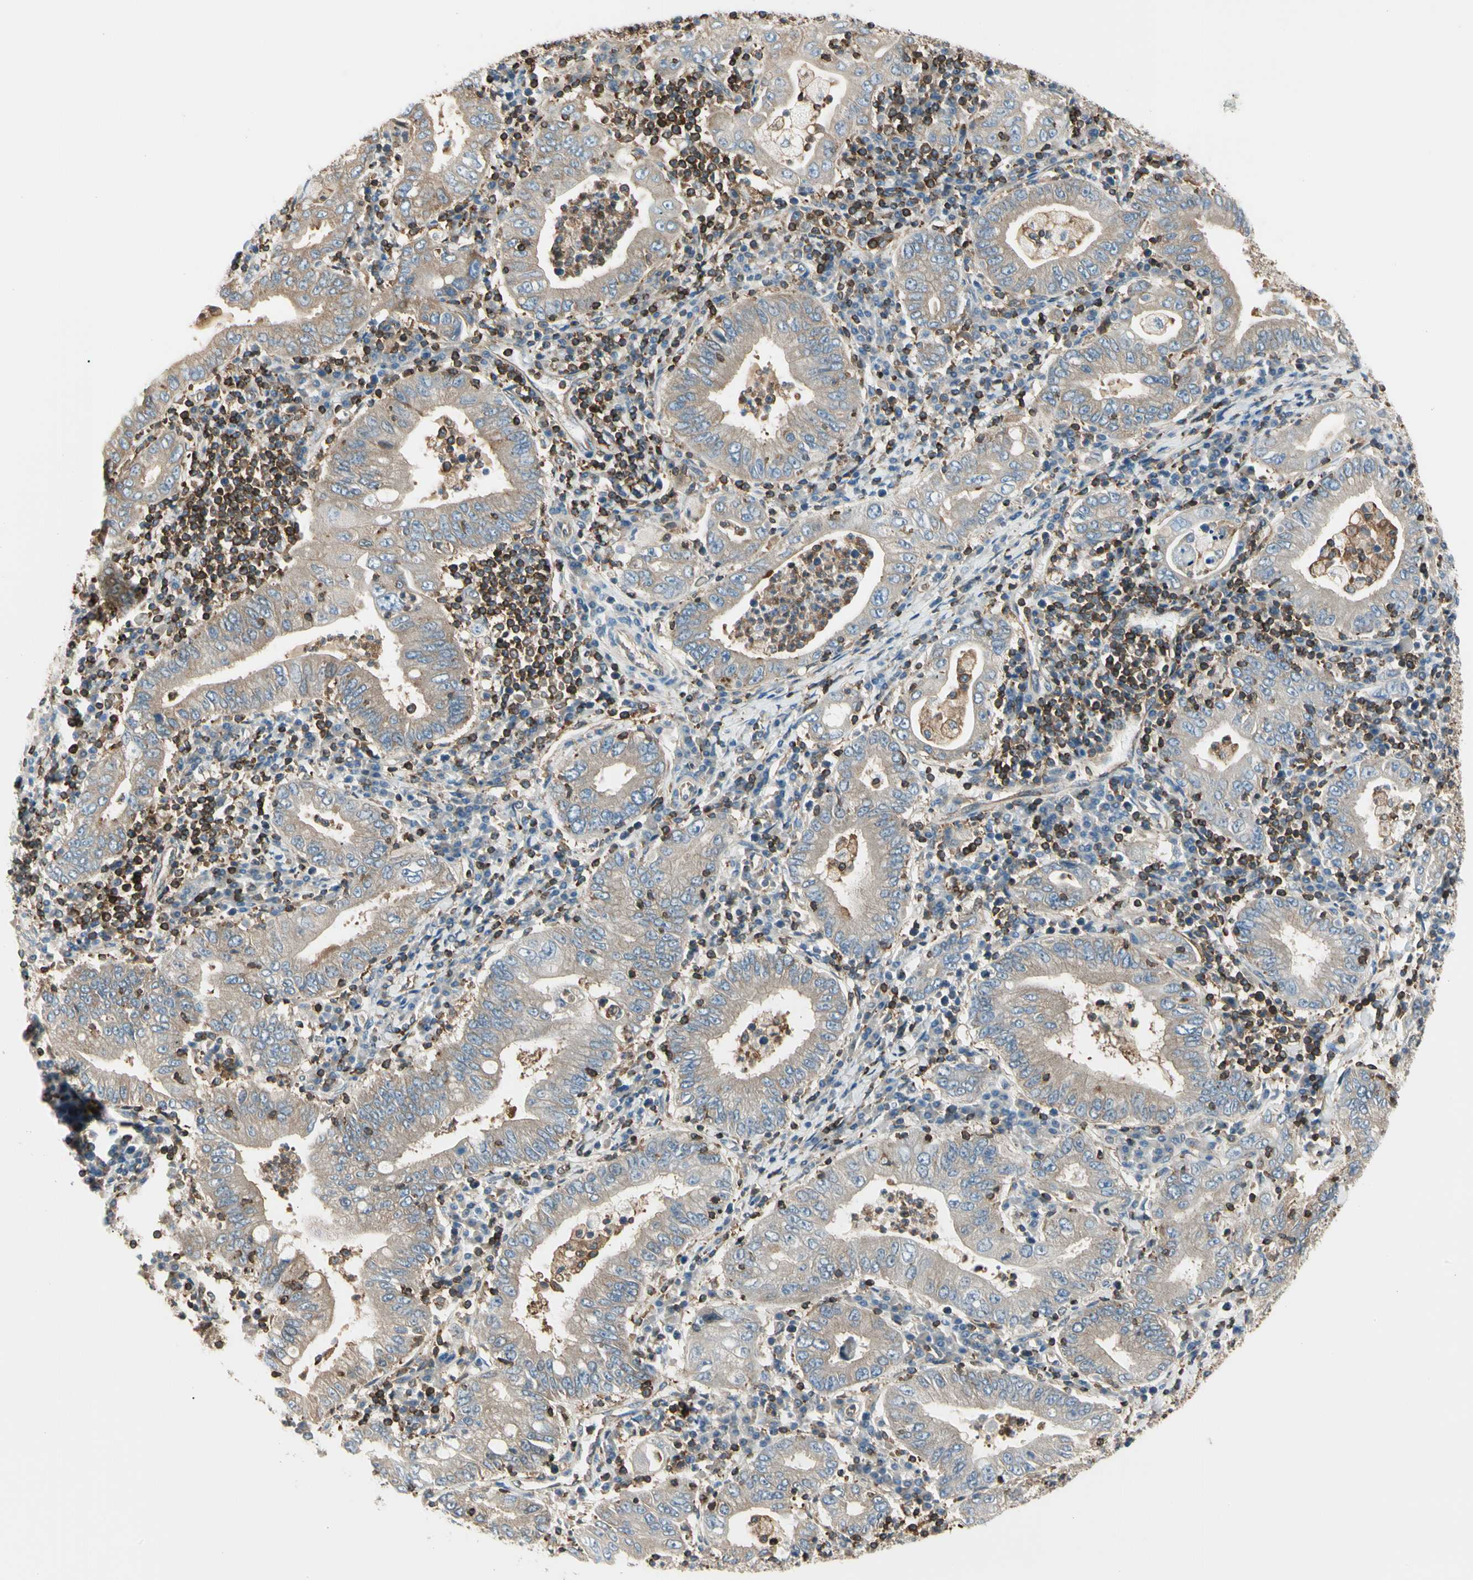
{"staining": {"intensity": "weak", "quantity": "25%-75%", "location": "cytoplasmic/membranous"}, "tissue": "stomach cancer", "cell_type": "Tumor cells", "image_type": "cancer", "snomed": [{"axis": "morphology", "description": "Normal tissue, NOS"}, {"axis": "morphology", "description": "Adenocarcinoma, NOS"}, {"axis": "topography", "description": "Esophagus"}, {"axis": "topography", "description": "Stomach, upper"}, {"axis": "topography", "description": "Peripheral nerve tissue"}], "caption": "An image of human stomach adenocarcinoma stained for a protein demonstrates weak cytoplasmic/membranous brown staining in tumor cells.", "gene": "CAPZA2", "patient": {"sex": "male", "age": 62}}